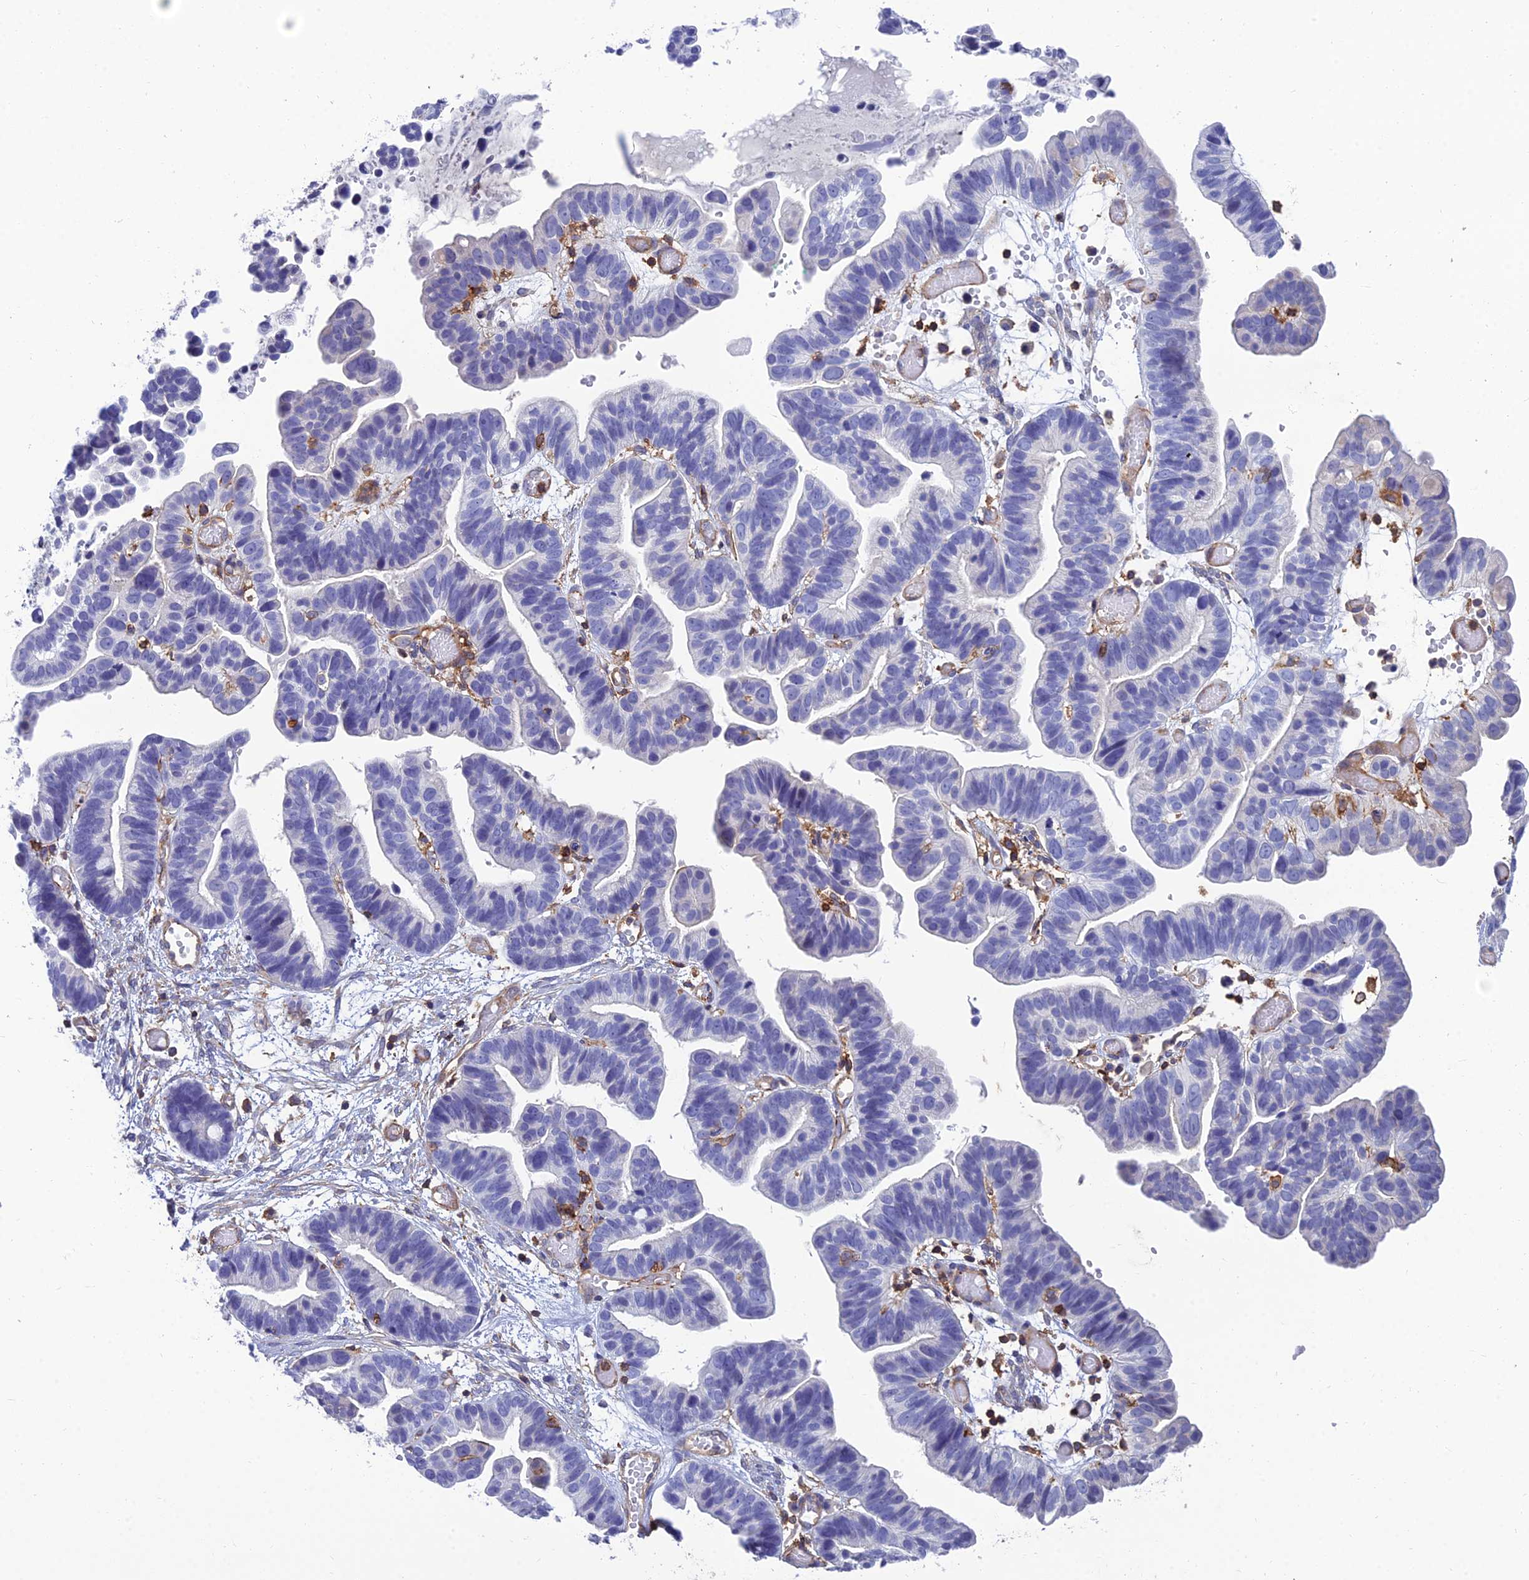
{"staining": {"intensity": "negative", "quantity": "none", "location": "none"}, "tissue": "ovarian cancer", "cell_type": "Tumor cells", "image_type": "cancer", "snomed": [{"axis": "morphology", "description": "Cystadenocarcinoma, serous, NOS"}, {"axis": "topography", "description": "Ovary"}], "caption": "Immunohistochemical staining of human serous cystadenocarcinoma (ovarian) displays no significant positivity in tumor cells. (Immunohistochemistry, brightfield microscopy, high magnification).", "gene": "PPP1R18", "patient": {"sex": "female", "age": 56}}